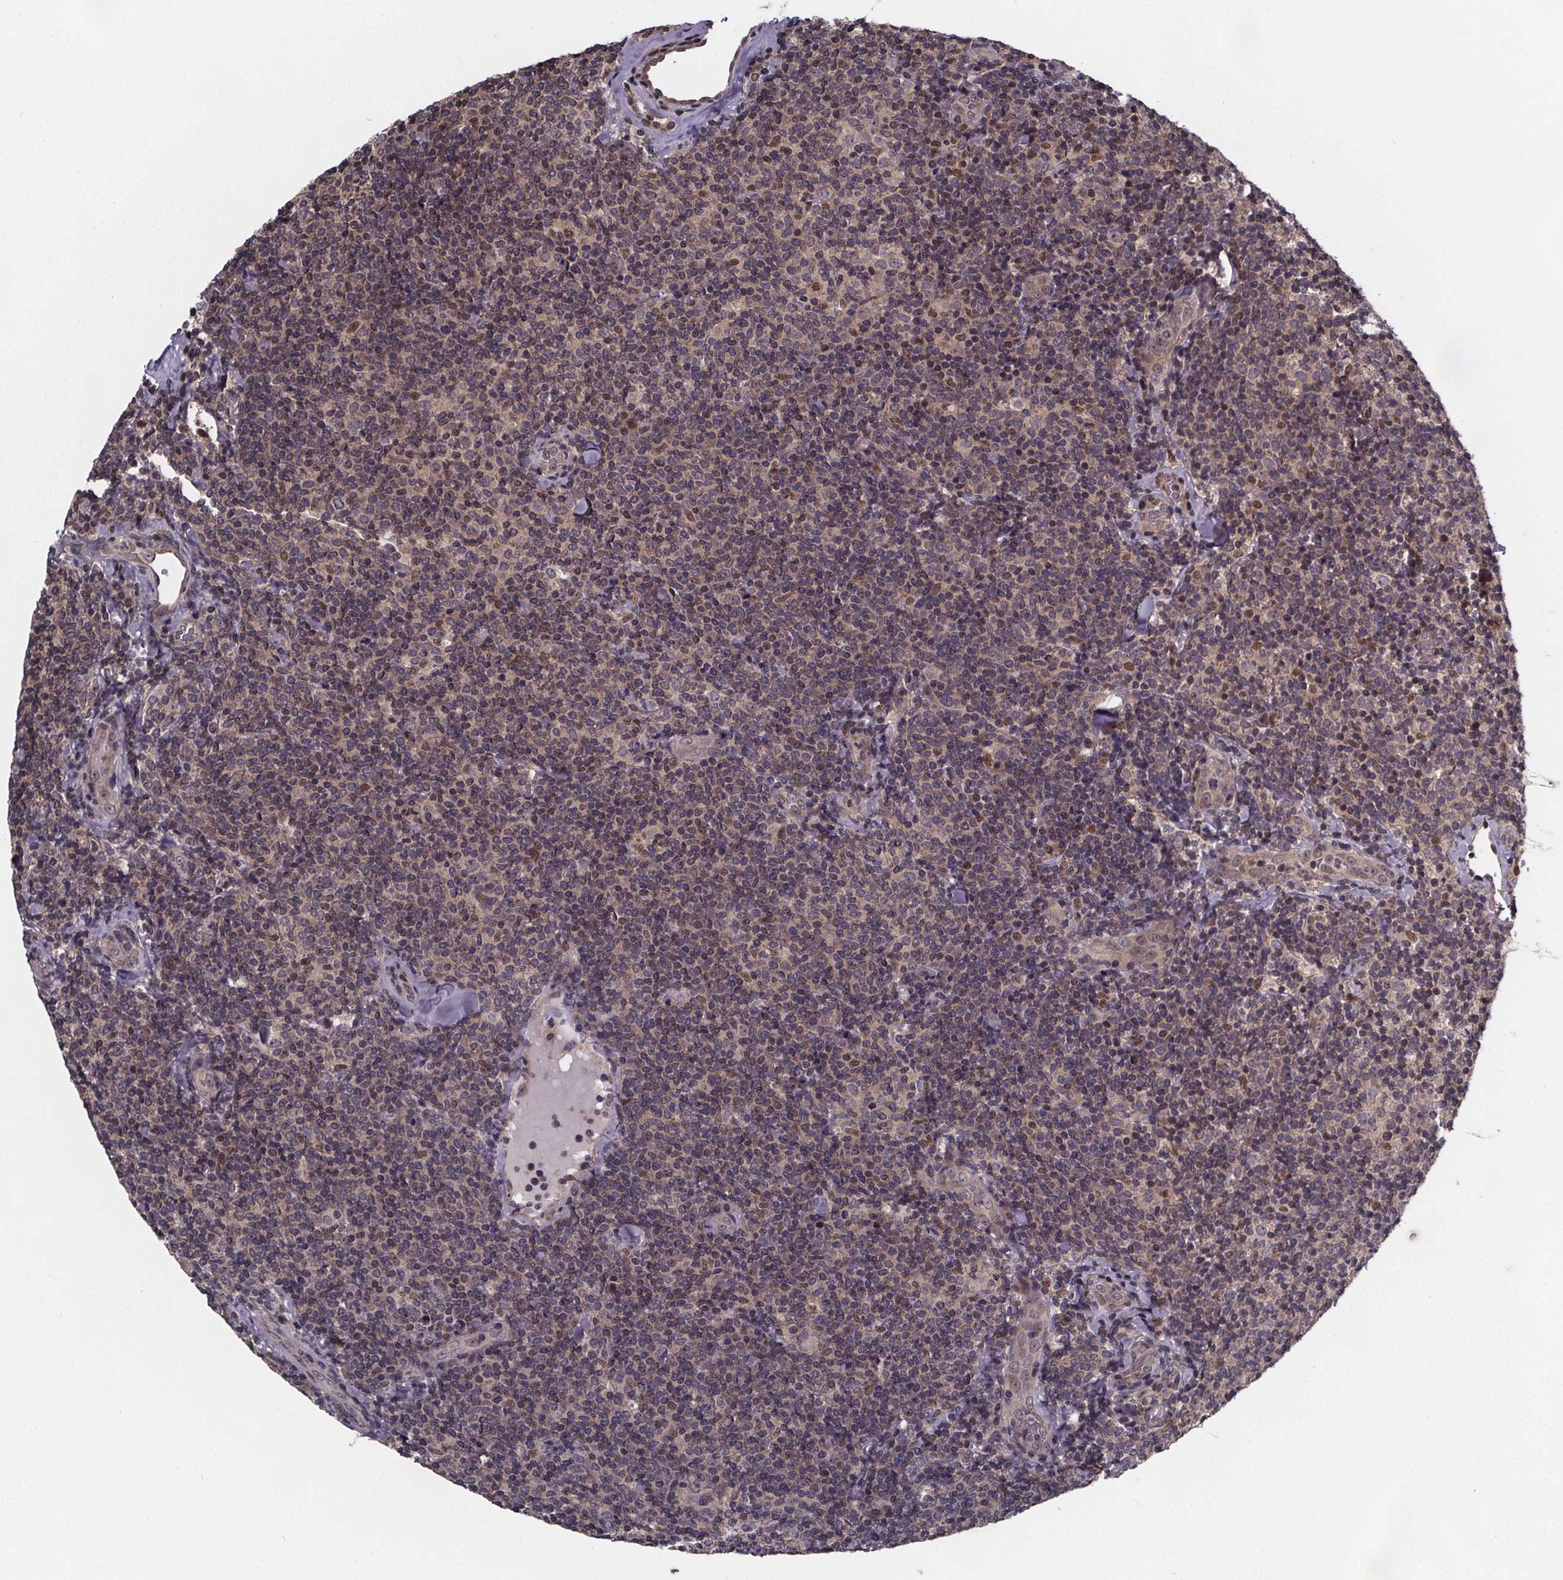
{"staining": {"intensity": "weak", "quantity": ">75%", "location": "cytoplasmic/membranous,nuclear"}, "tissue": "lymphoma", "cell_type": "Tumor cells", "image_type": "cancer", "snomed": [{"axis": "morphology", "description": "Malignant lymphoma, non-Hodgkin's type, Low grade"}, {"axis": "topography", "description": "Lymph node"}], "caption": "IHC (DAB (3,3'-diaminobenzidine)) staining of human malignant lymphoma, non-Hodgkin's type (low-grade) reveals weak cytoplasmic/membranous and nuclear protein staining in approximately >75% of tumor cells.", "gene": "FN3KRP", "patient": {"sex": "female", "age": 56}}